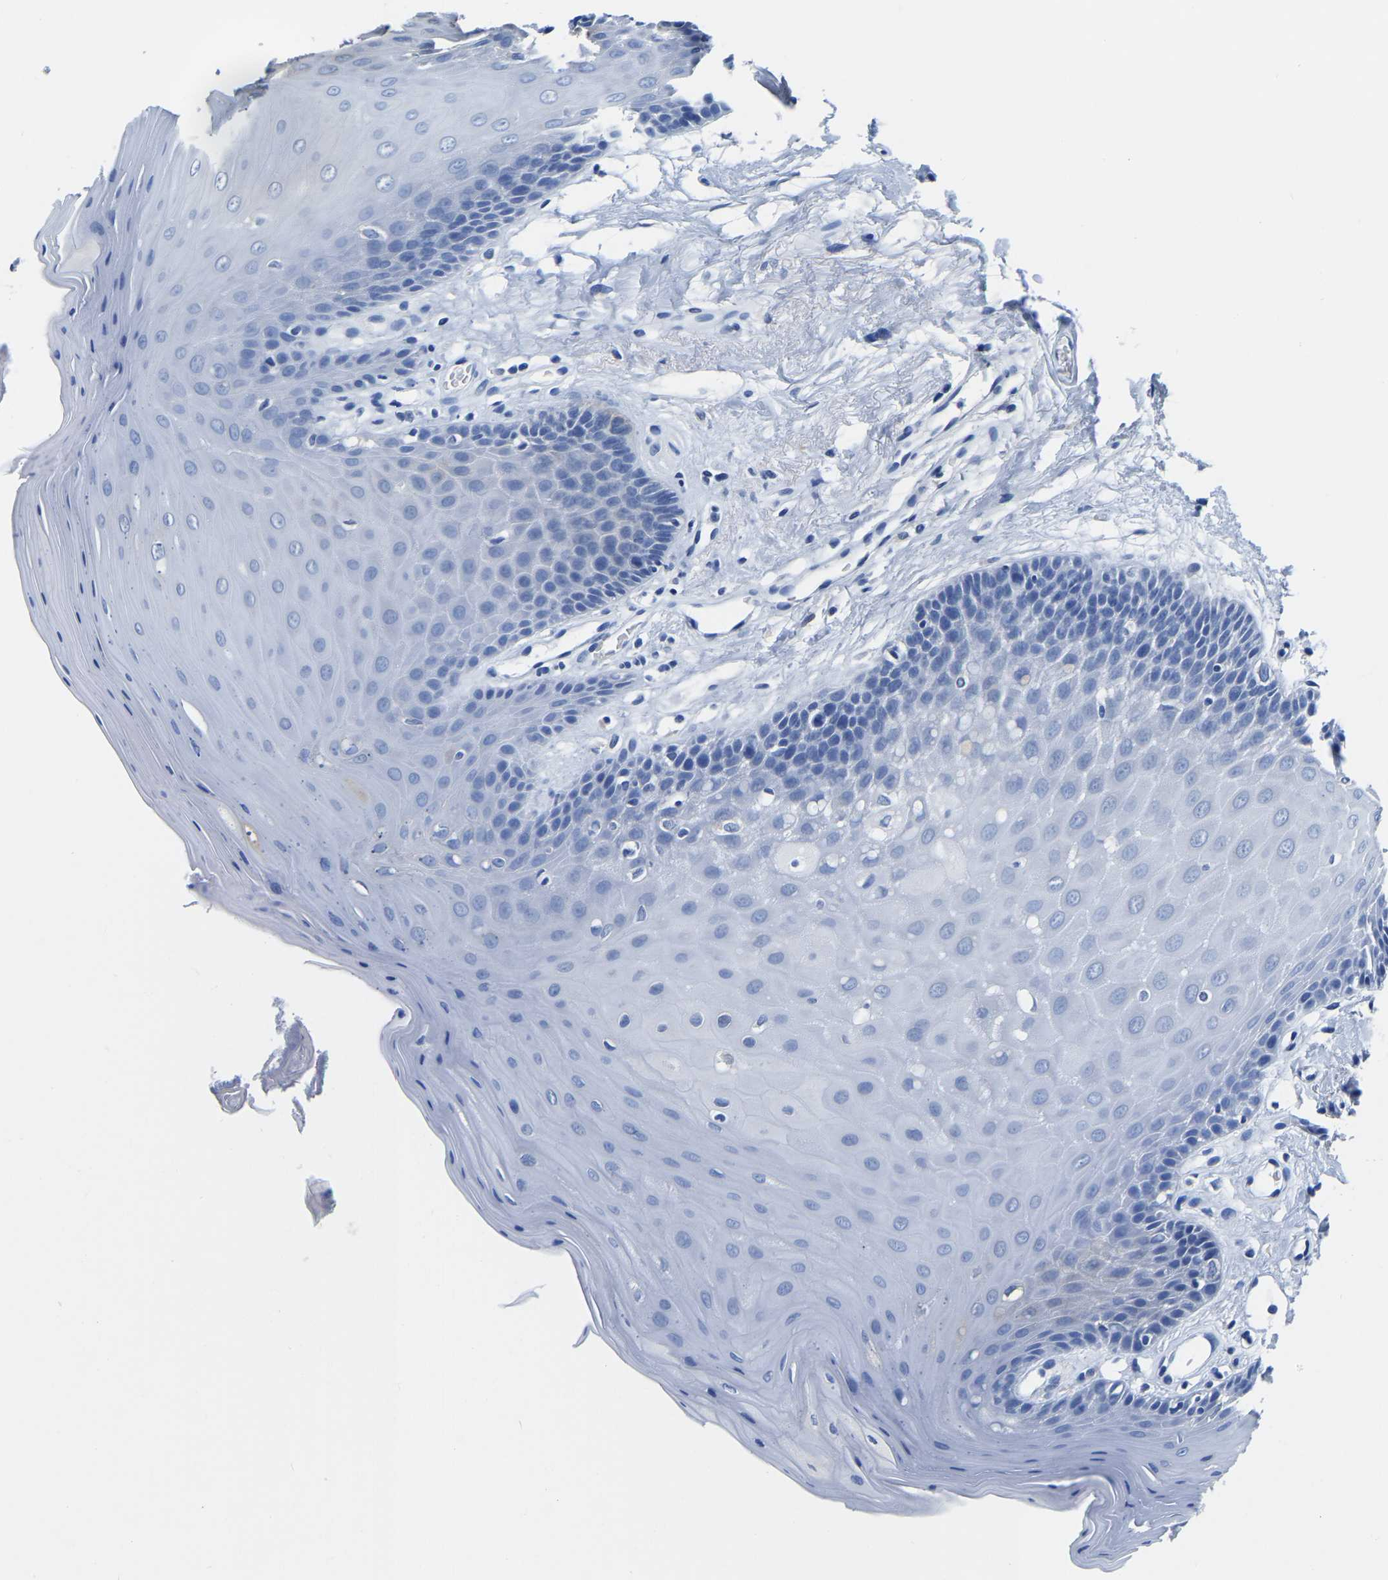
{"staining": {"intensity": "negative", "quantity": "none", "location": "none"}, "tissue": "oral mucosa", "cell_type": "Squamous epithelial cells", "image_type": "normal", "snomed": [{"axis": "morphology", "description": "Normal tissue, NOS"}, {"axis": "morphology", "description": "Squamous cell carcinoma, NOS"}, {"axis": "topography", "description": "Oral tissue"}, {"axis": "topography", "description": "Head-Neck"}], "caption": "There is no significant expression in squamous epithelial cells of oral mucosa. Nuclei are stained in blue.", "gene": "ZDHHC13", "patient": {"sex": "male", "age": 71}}